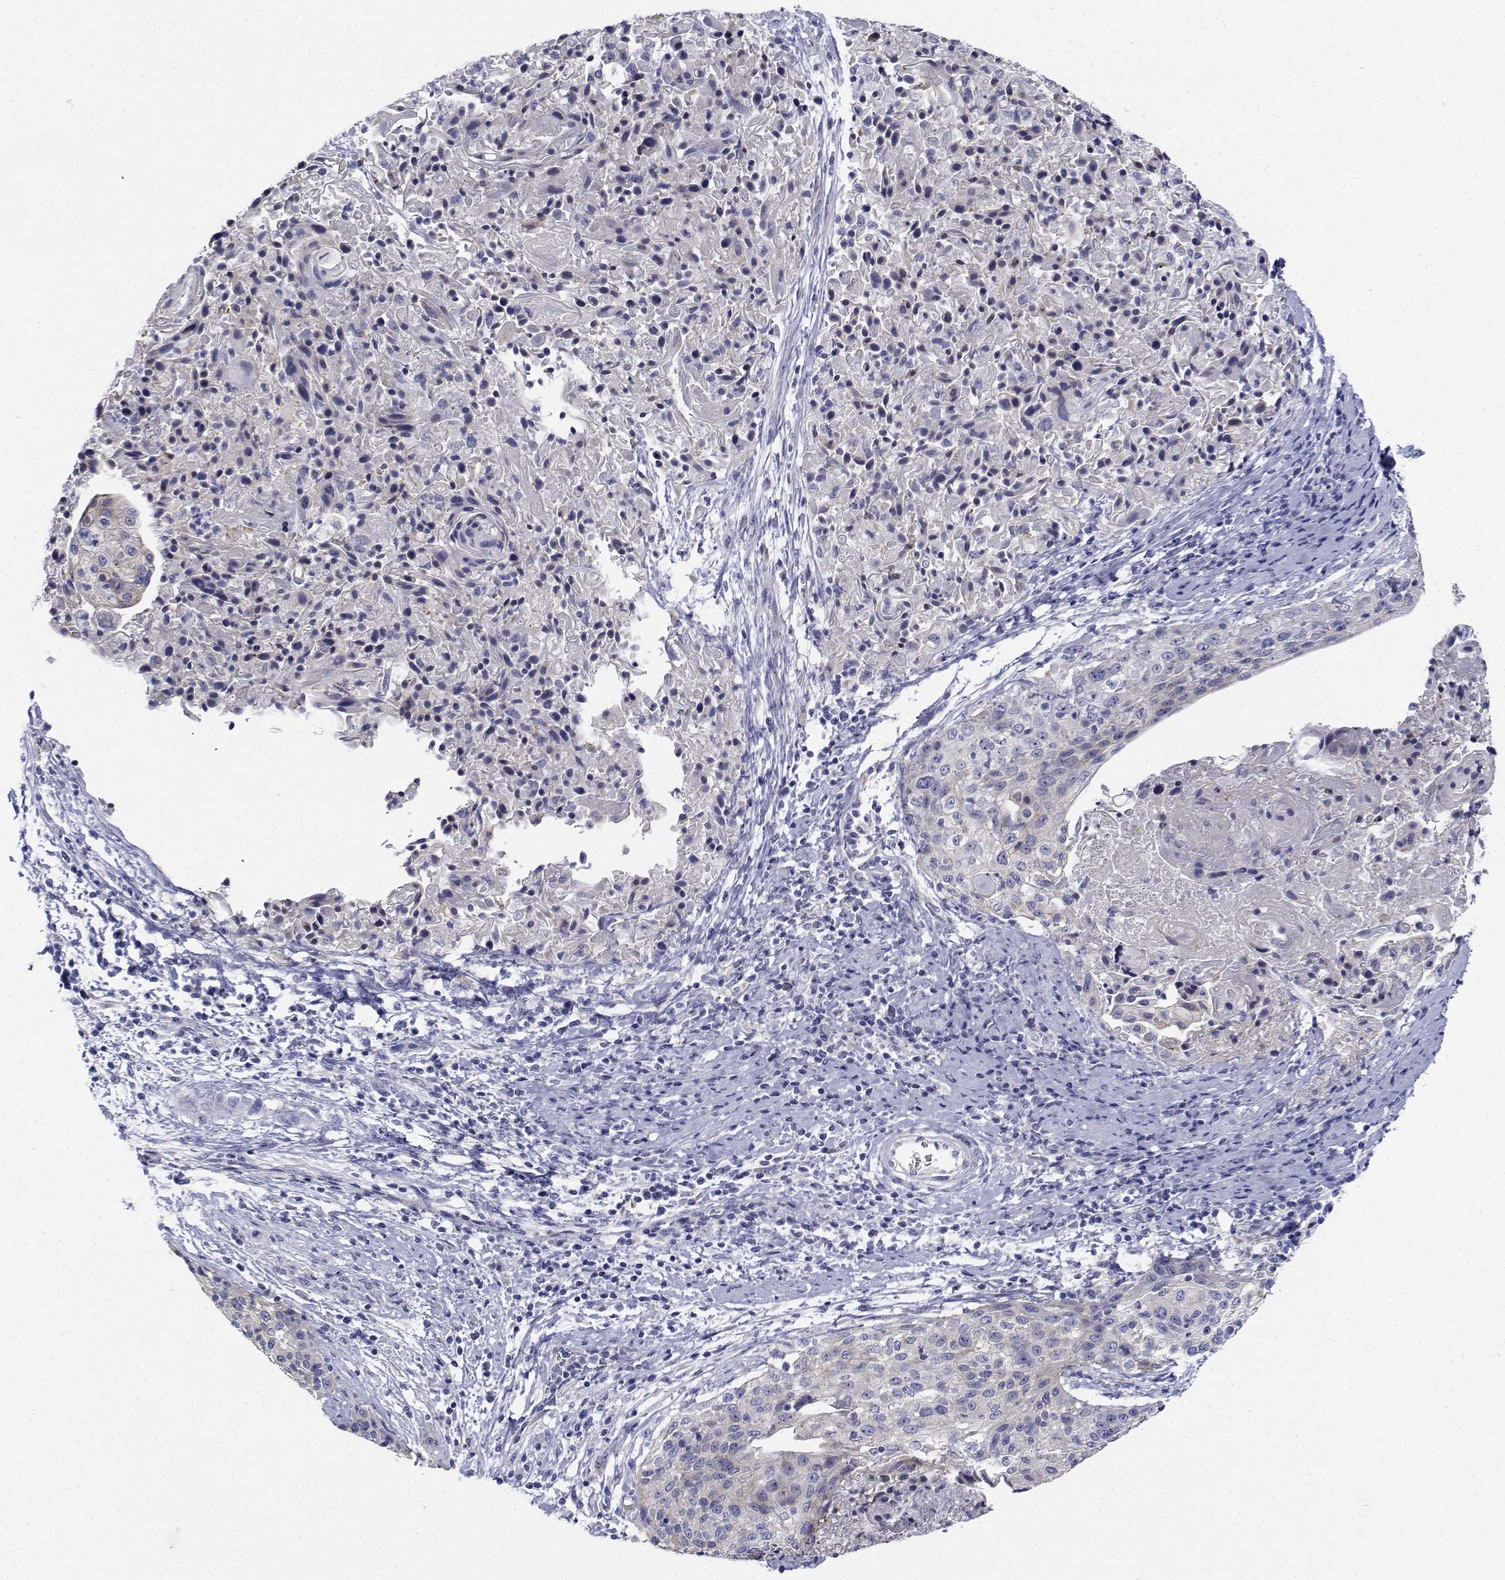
{"staining": {"intensity": "negative", "quantity": "none", "location": "none"}, "tissue": "cervical cancer", "cell_type": "Tumor cells", "image_type": "cancer", "snomed": [{"axis": "morphology", "description": "Squamous cell carcinoma, NOS"}, {"axis": "topography", "description": "Cervix"}], "caption": "DAB (3,3'-diaminobenzidine) immunohistochemical staining of squamous cell carcinoma (cervical) displays no significant positivity in tumor cells.", "gene": "CDHR3", "patient": {"sex": "female", "age": 31}}